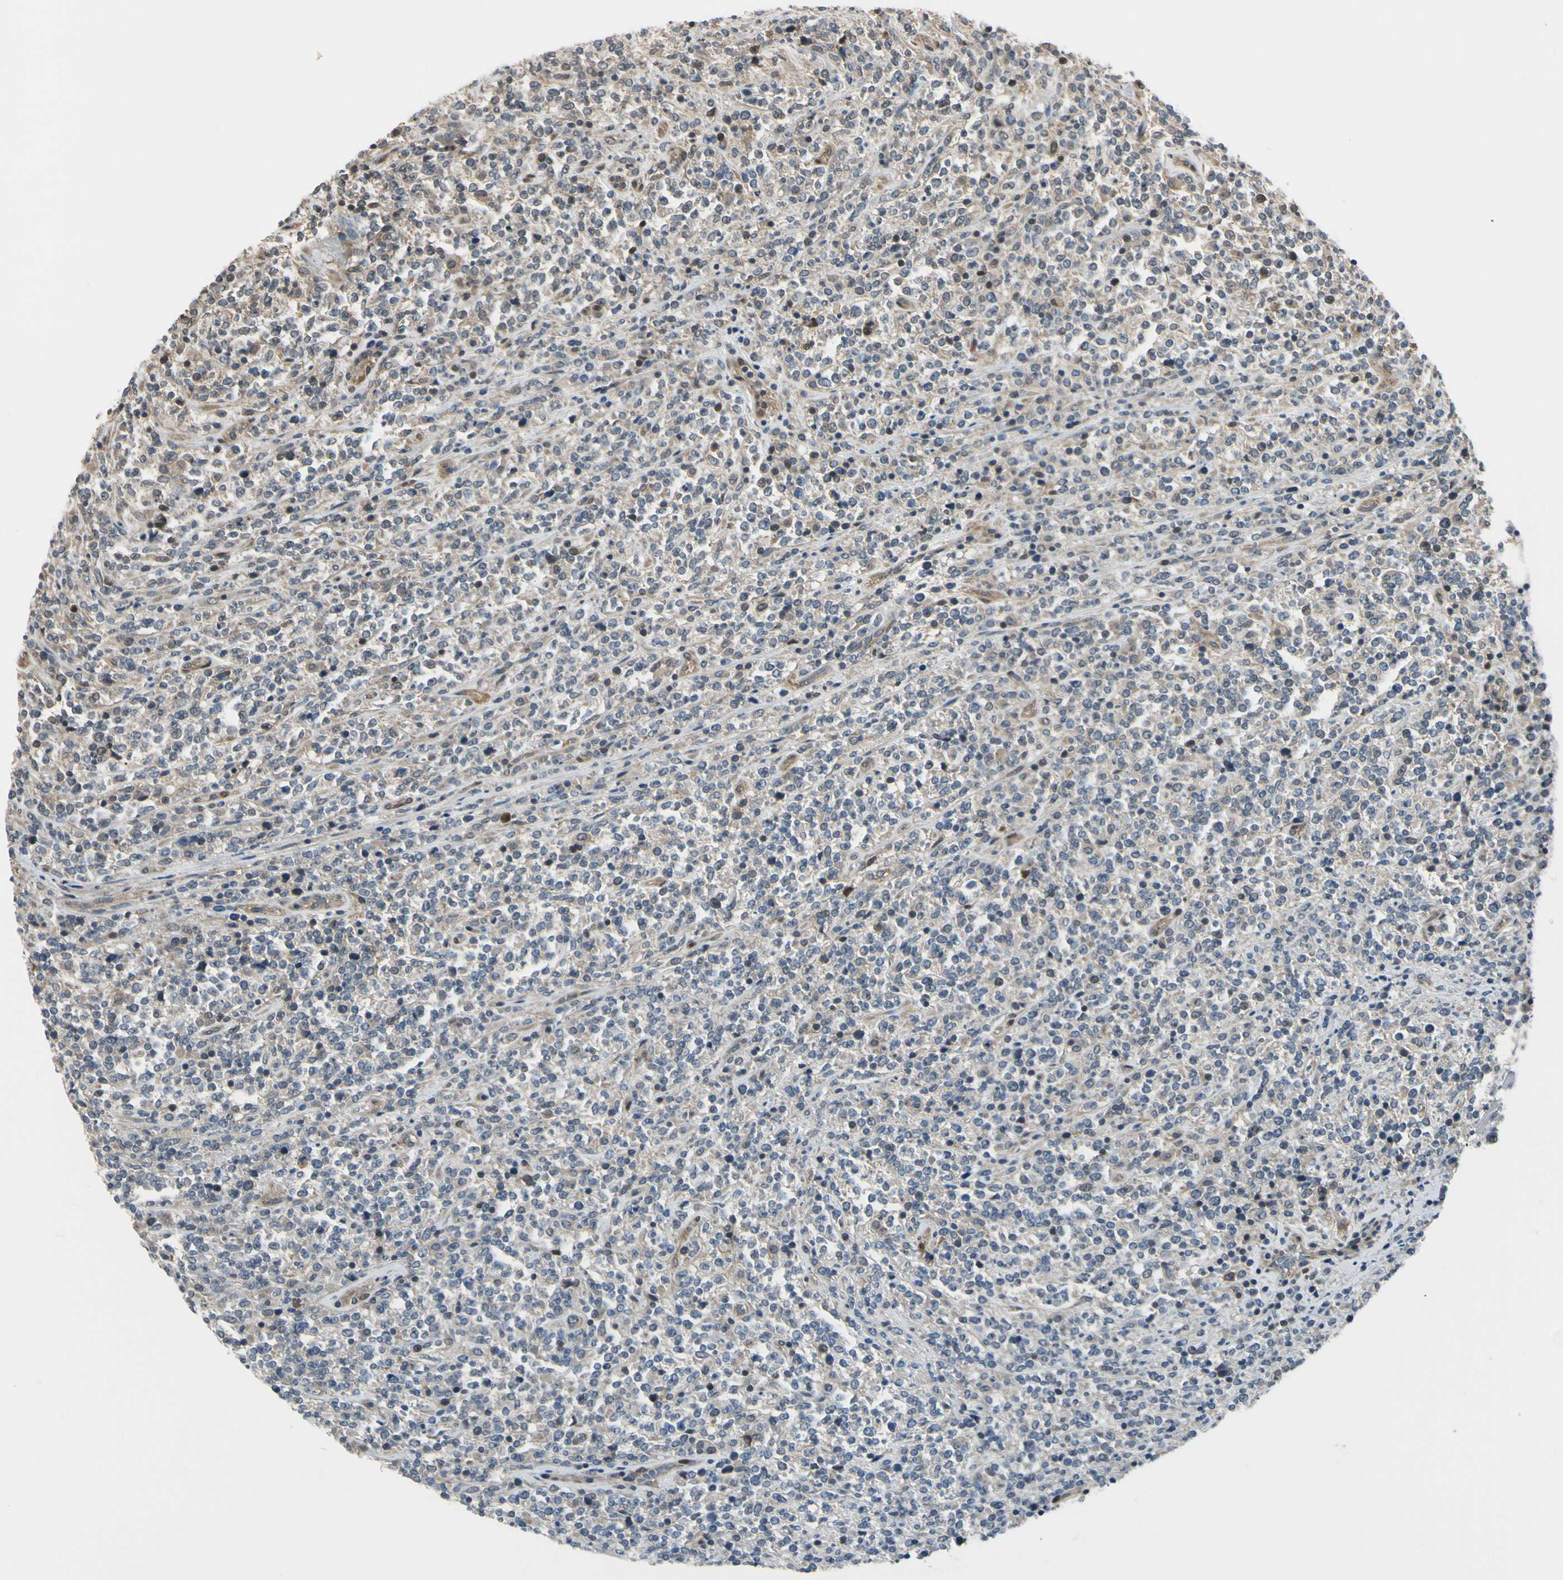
{"staining": {"intensity": "weak", "quantity": ">75%", "location": "cytoplasmic/membranous"}, "tissue": "lymphoma", "cell_type": "Tumor cells", "image_type": "cancer", "snomed": [{"axis": "morphology", "description": "Malignant lymphoma, non-Hodgkin's type, High grade"}, {"axis": "topography", "description": "Soft tissue"}], "caption": "Tumor cells demonstrate low levels of weak cytoplasmic/membranous expression in approximately >75% of cells in human malignant lymphoma, non-Hodgkin's type (high-grade).", "gene": "RASGRF1", "patient": {"sex": "male", "age": 18}}